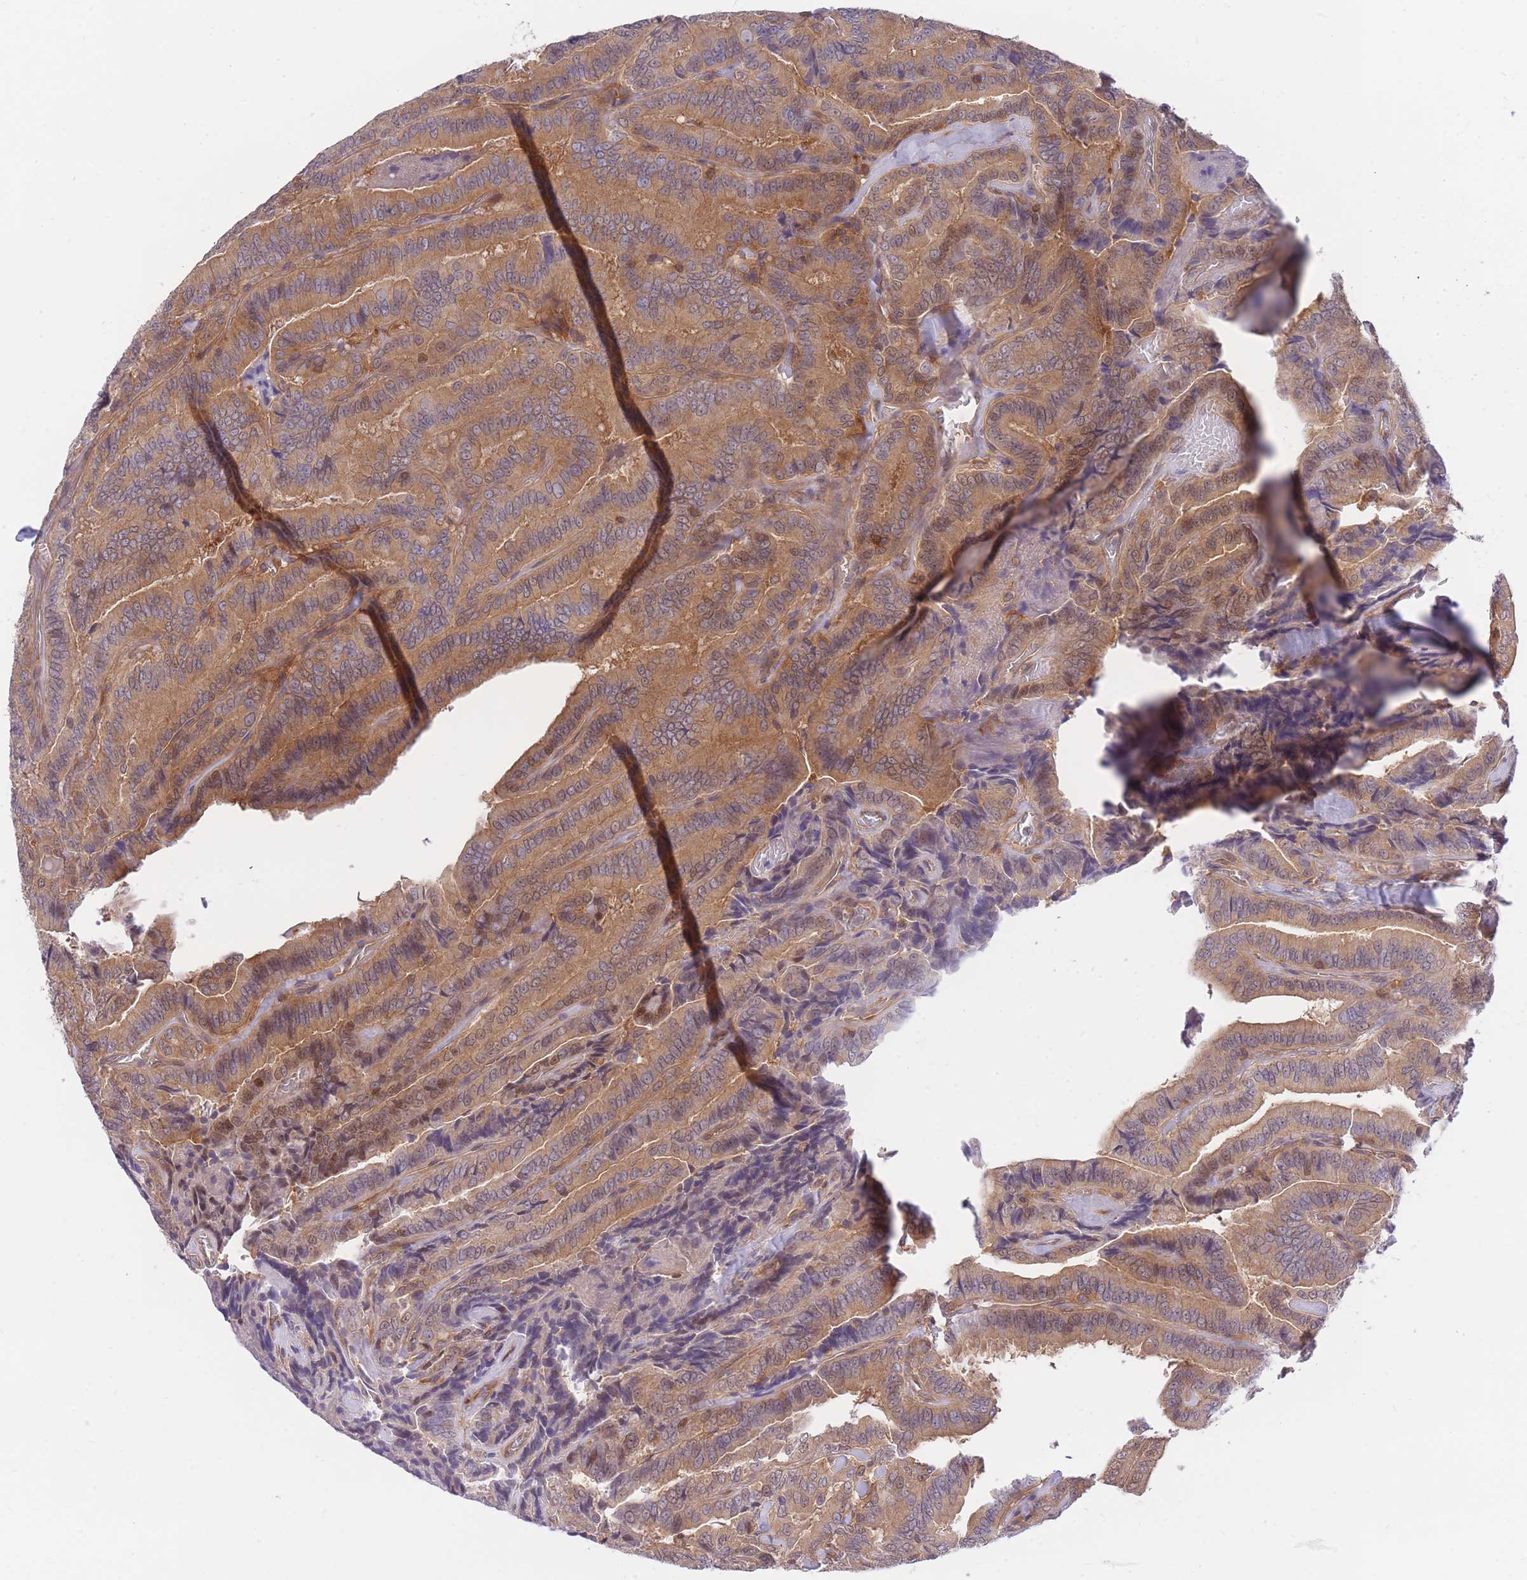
{"staining": {"intensity": "moderate", "quantity": ">75%", "location": "cytoplasmic/membranous"}, "tissue": "thyroid cancer", "cell_type": "Tumor cells", "image_type": "cancer", "snomed": [{"axis": "morphology", "description": "Papillary adenocarcinoma, NOS"}, {"axis": "topography", "description": "Thyroid gland"}], "caption": "The photomicrograph demonstrates staining of papillary adenocarcinoma (thyroid), revealing moderate cytoplasmic/membranous protein positivity (brown color) within tumor cells. (DAB (3,3'-diaminobenzidine) IHC, brown staining for protein, blue staining for nuclei).", "gene": "PREP", "patient": {"sex": "male", "age": 61}}